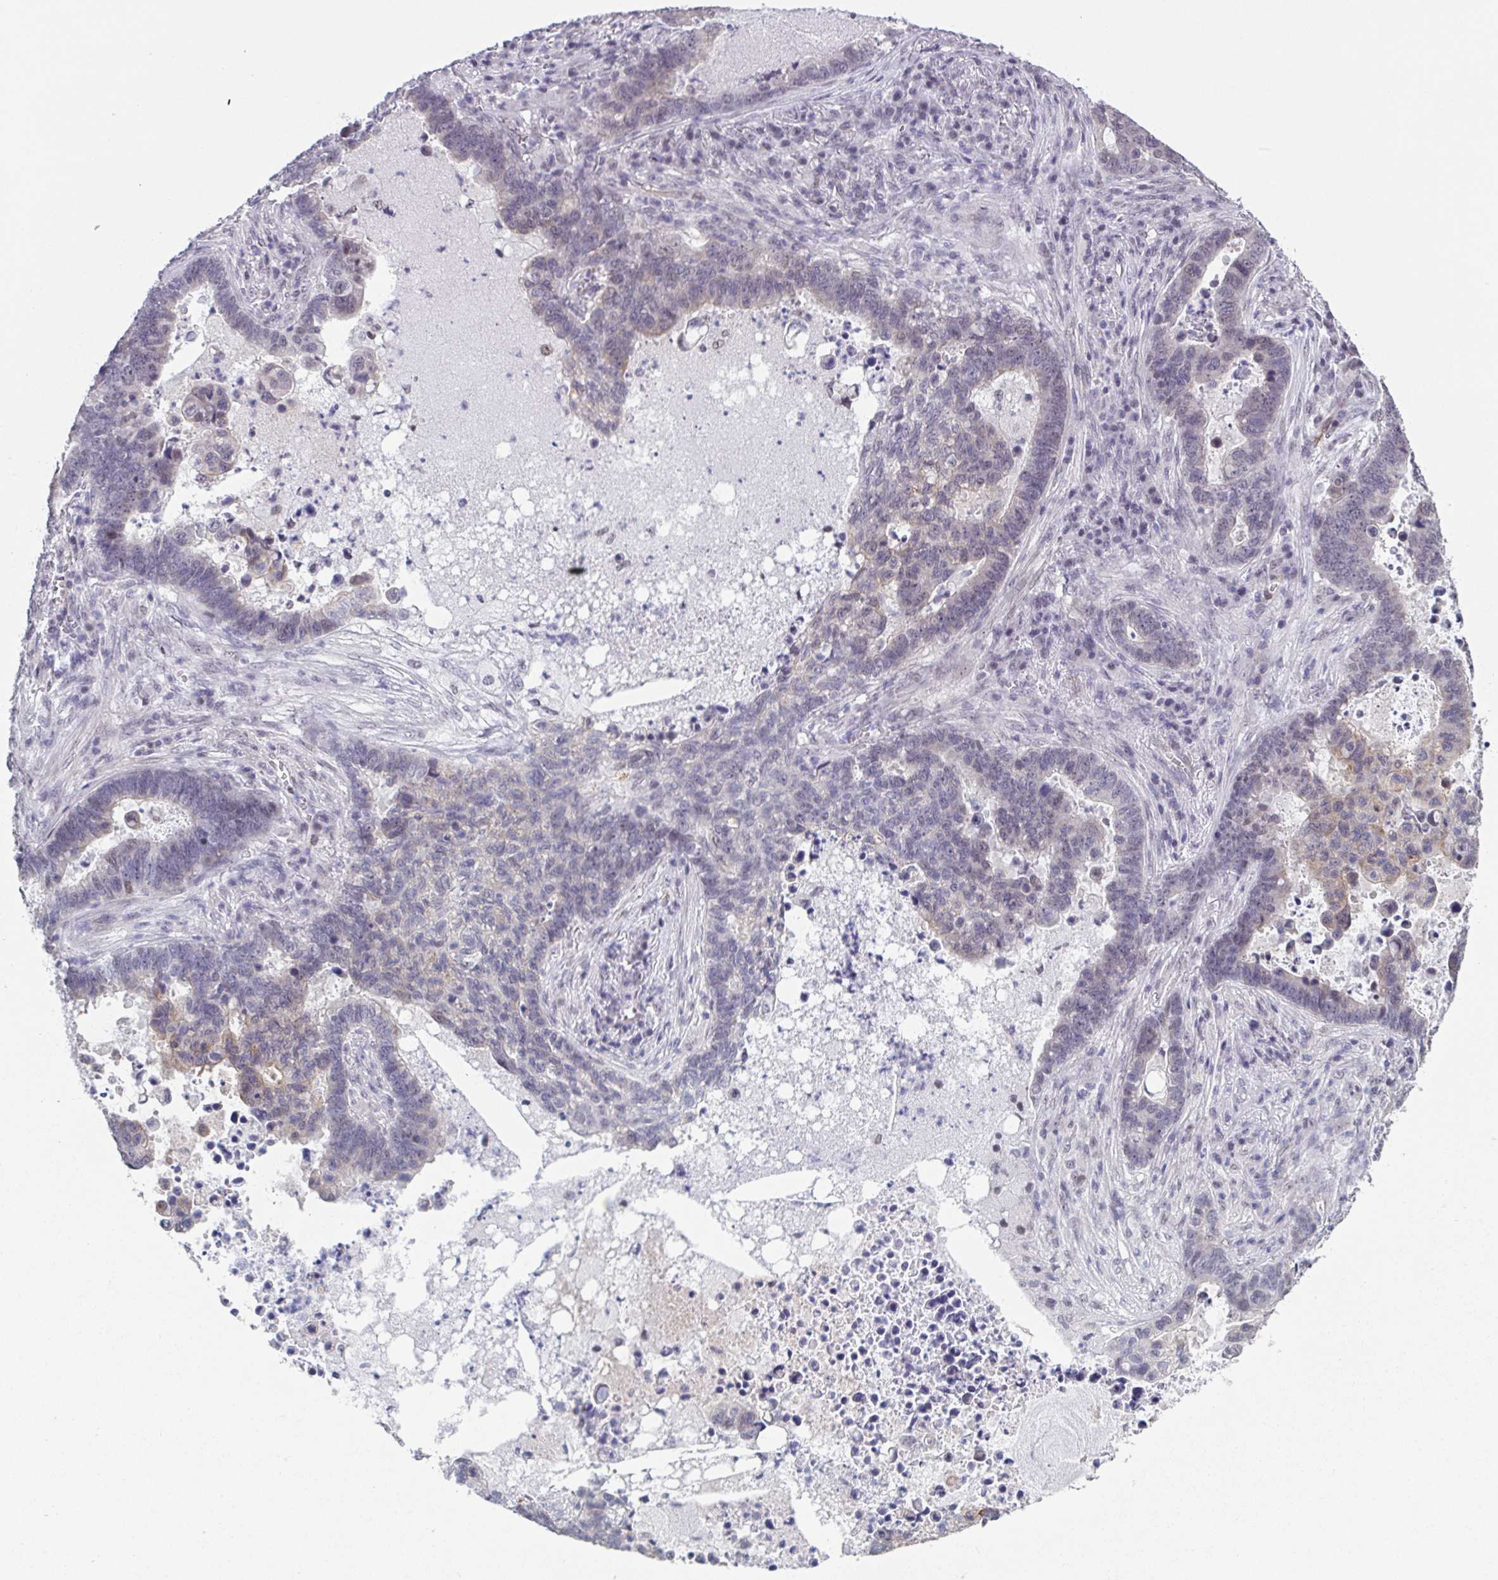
{"staining": {"intensity": "negative", "quantity": "none", "location": "none"}, "tissue": "lung cancer", "cell_type": "Tumor cells", "image_type": "cancer", "snomed": [{"axis": "morphology", "description": "Aneuploidy"}, {"axis": "morphology", "description": "Adenocarcinoma, NOS"}, {"axis": "morphology", "description": "Adenocarcinoma primary or metastatic"}, {"axis": "topography", "description": "Lung"}], "caption": "Immunohistochemical staining of adenocarcinoma primary or metastatic (lung) reveals no significant expression in tumor cells.", "gene": "TMEM92", "patient": {"sex": "female", "age": 75}}